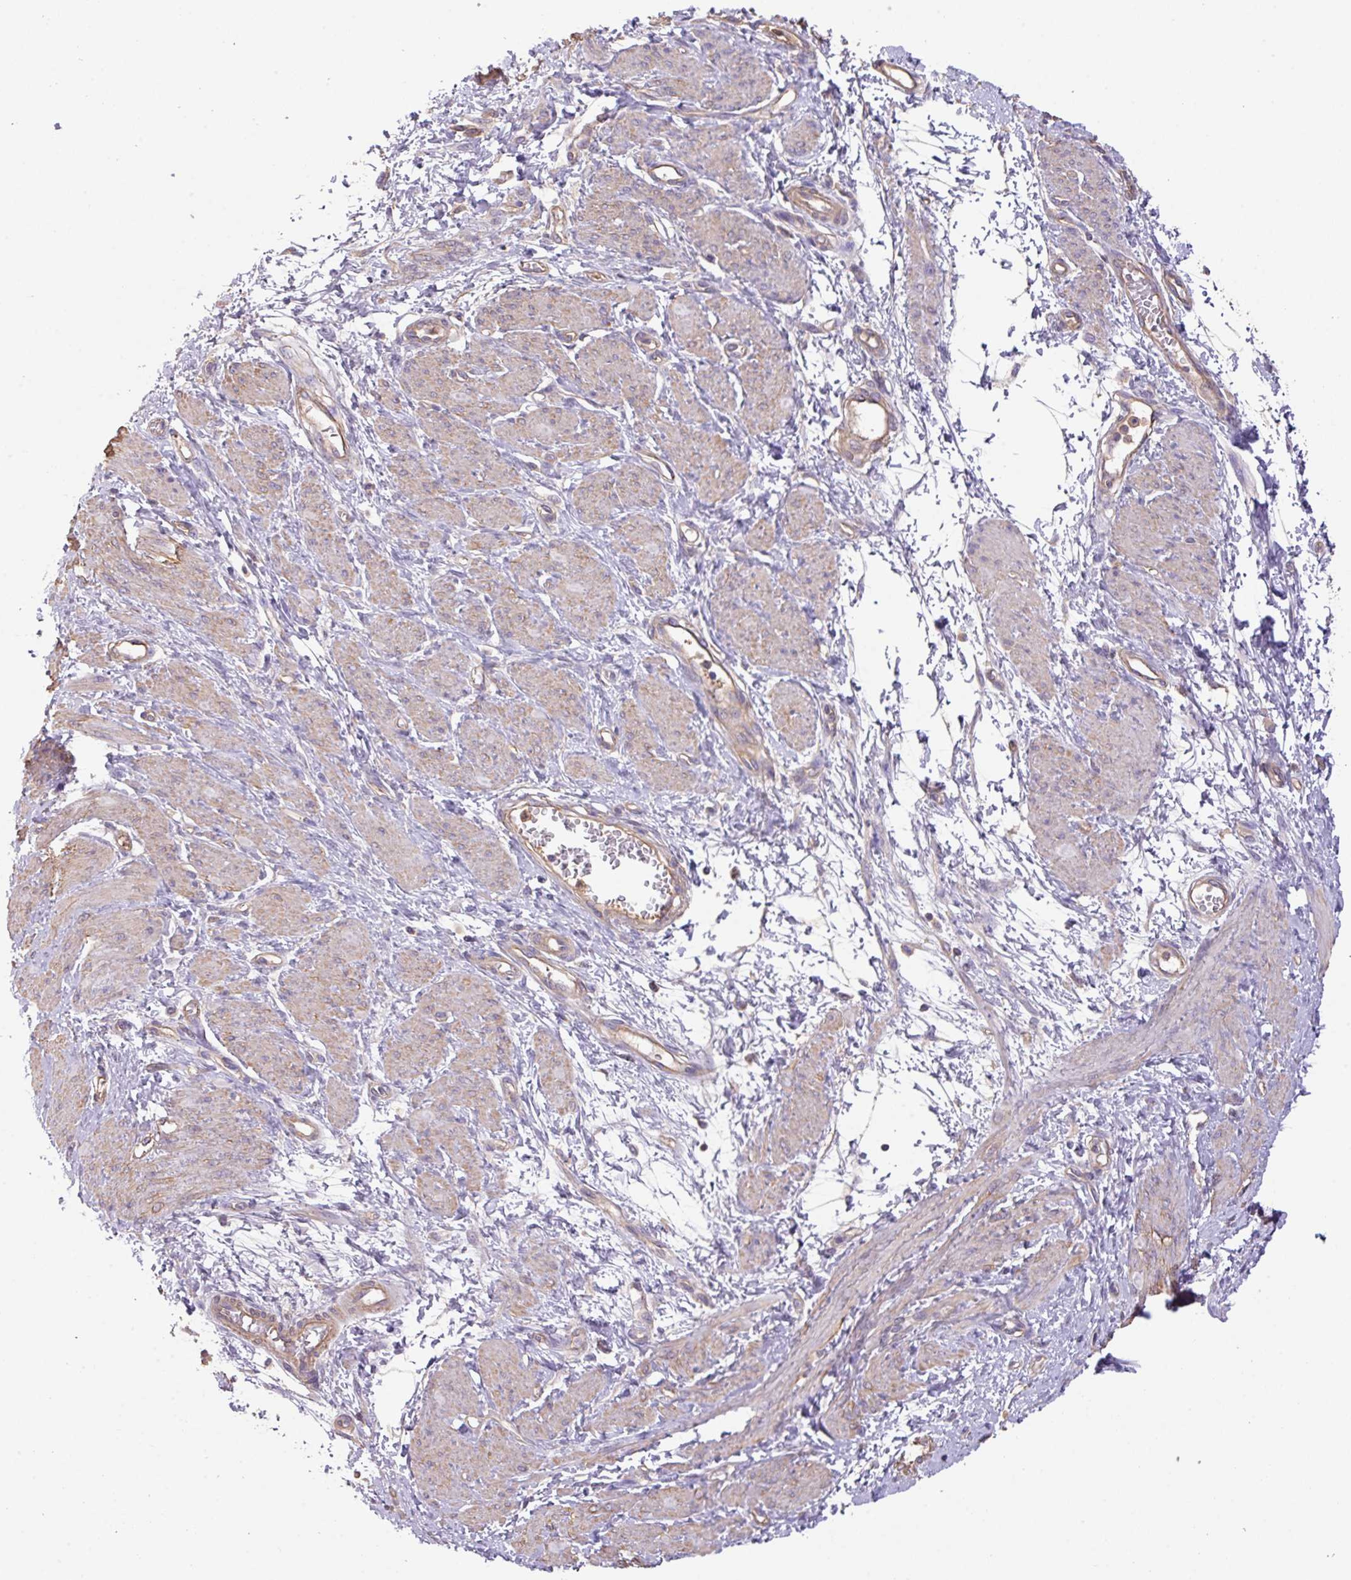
{"staining": {"intensity": "moderate", "quantity": "25%-75%", "location": "cytoplasmic/membranous"}, "tissue": "smooth muscle", "cell_type": "Smooth muscle cells", "image_type": "normal", "snomed": [{"axis": "morphology", "description": "Normal tissue, NOS"}, {"axis": "topography", "description": "Smooth muscle"}, {"axis": "topography", "description": "Uterus"}], "caption": "Immunohistochemistry (IHC) micrograph of benign smooth muscle stained for a protein (brown), which exhibits medium levels of moderate cytoplasmic/membranous positivity in approximately 25%-75% of smooth muscle cells.", "gene": "CALML4", "patient": {"sex": "female", "age": 39}}